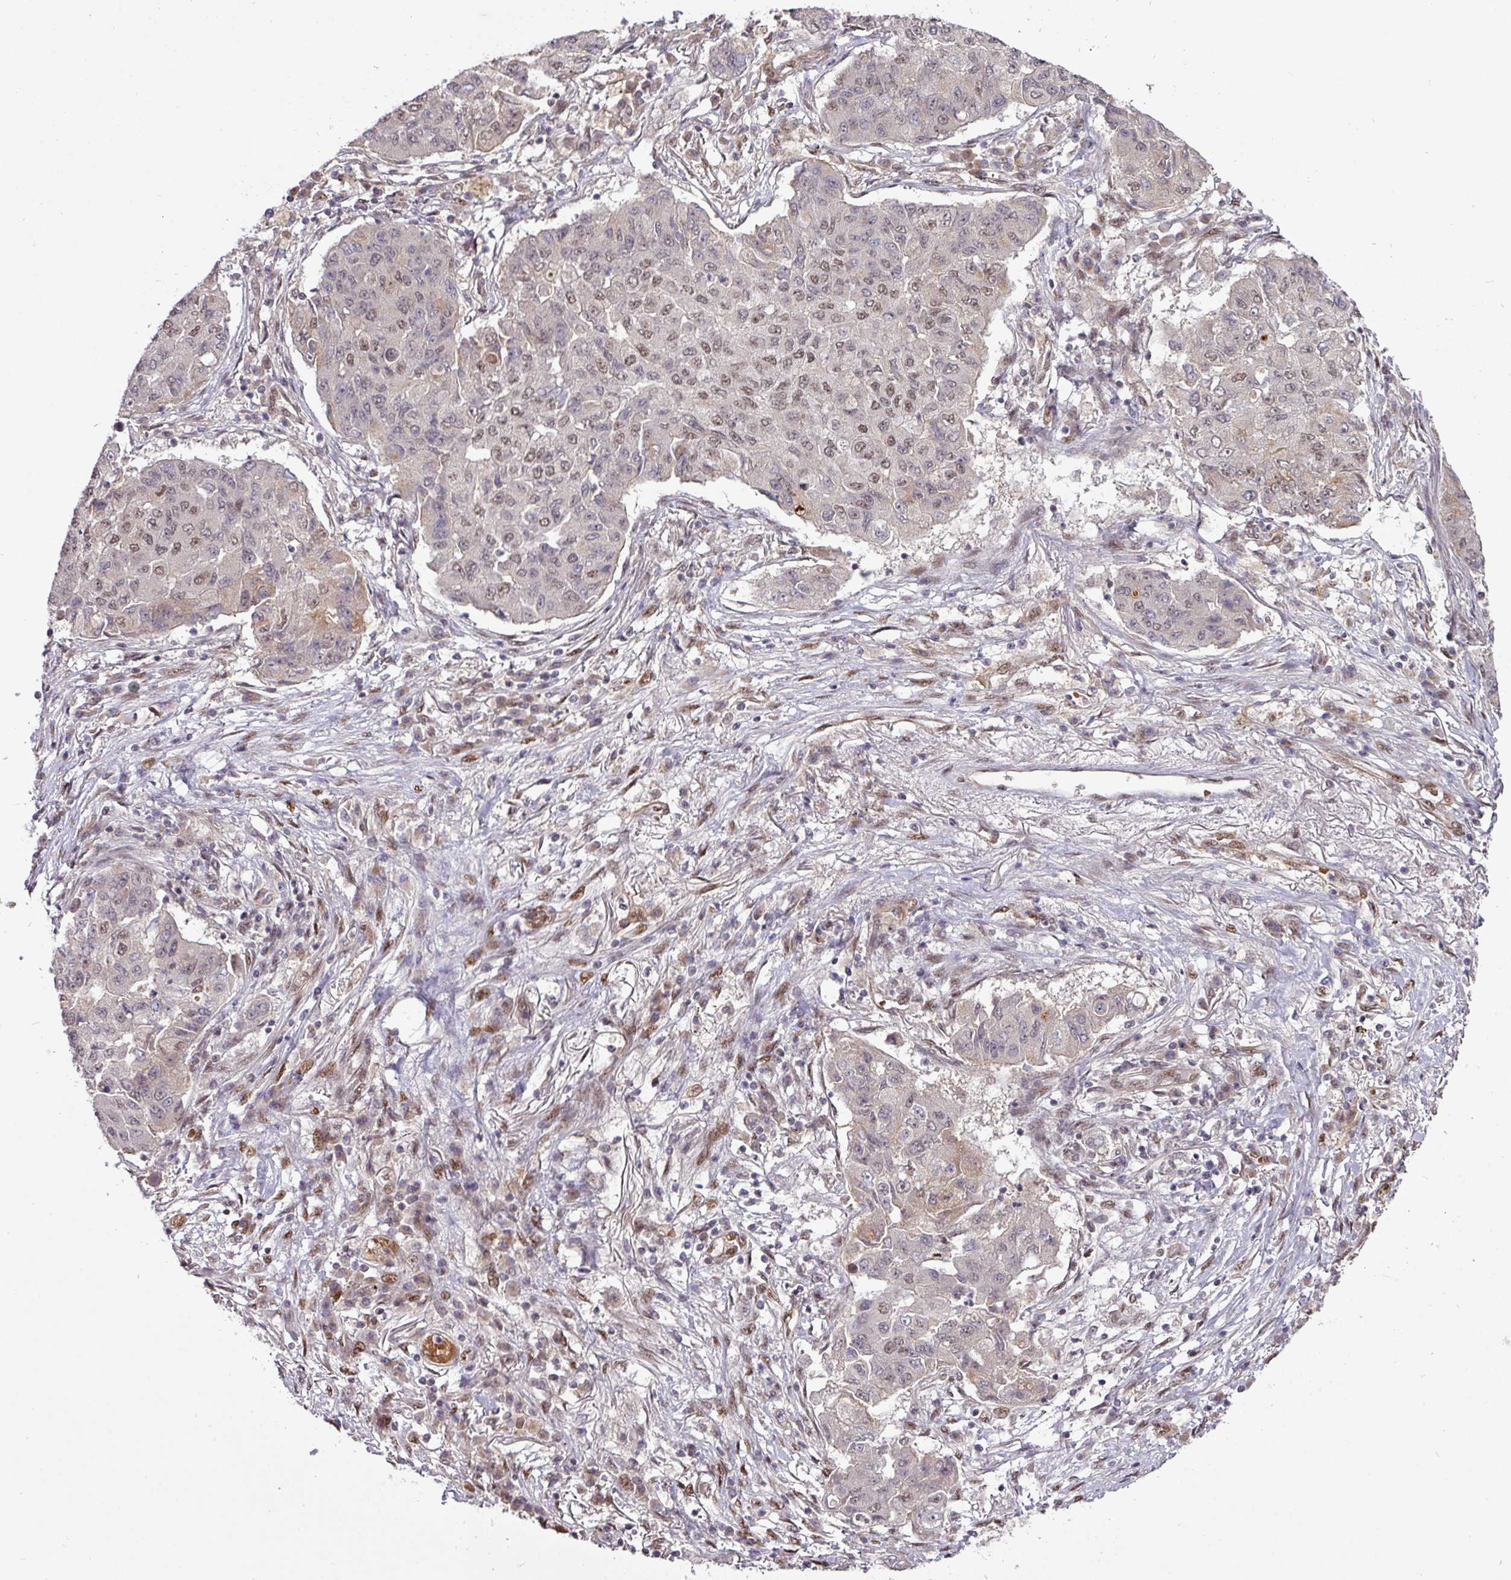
{"staining": {"intensity": "weak", "quantity": "<25%", "location": "nuclear"}, "tissue": "lung cancer", "cell_type": "Tumor cells", "image_type": "cancer", "snomed": [{"axis": "morphology", "description": "Squamous cell carcinoma, NOS"}, {"axis": "topography", "description": "Lung"}], "caption": "Histopathology image shows no significant protein positivity in tumor cells of lung cancer. Nuclei are stained in blue.", "gene": "CIC", "patient": {"sex": "male", "age": 74}}